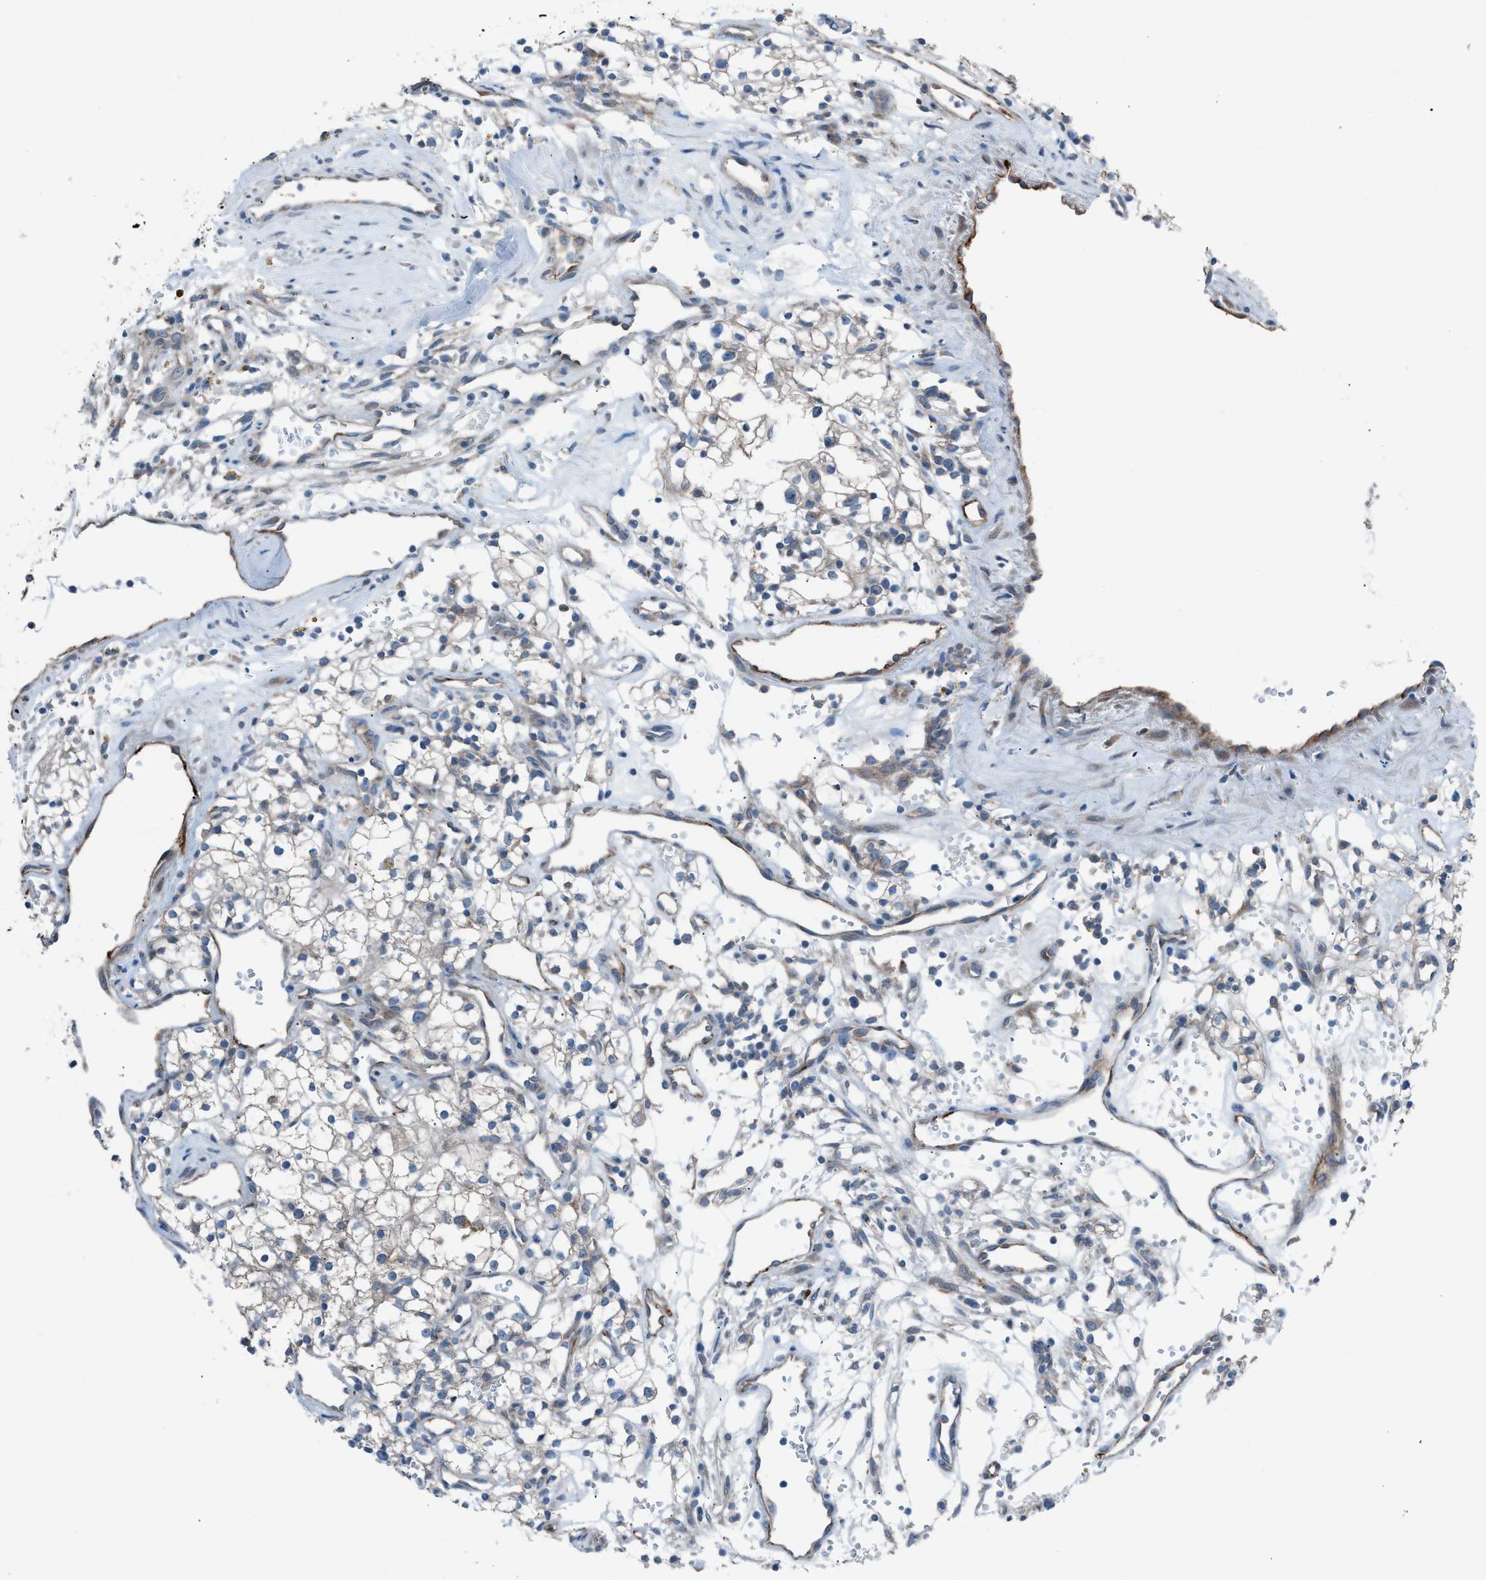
{"staining": {"intensity": "weak", "quantity": "<25%", "location": "cytoplasmic/membranous"}, "tissue": "renal cancer", "cell_type": "Tumor cells", "image_type": "cancer", "snomed": [{"axis": "morphology", "description": "Adenocarcinoma, NOS"}, {"axis": "topography", "description": "Kidney"}], "caption": "Tumor cells show no significant staining in renal adenocarcinoma.", "gene": "HEG1", "patient": {"sex": "male", "age": 59}}